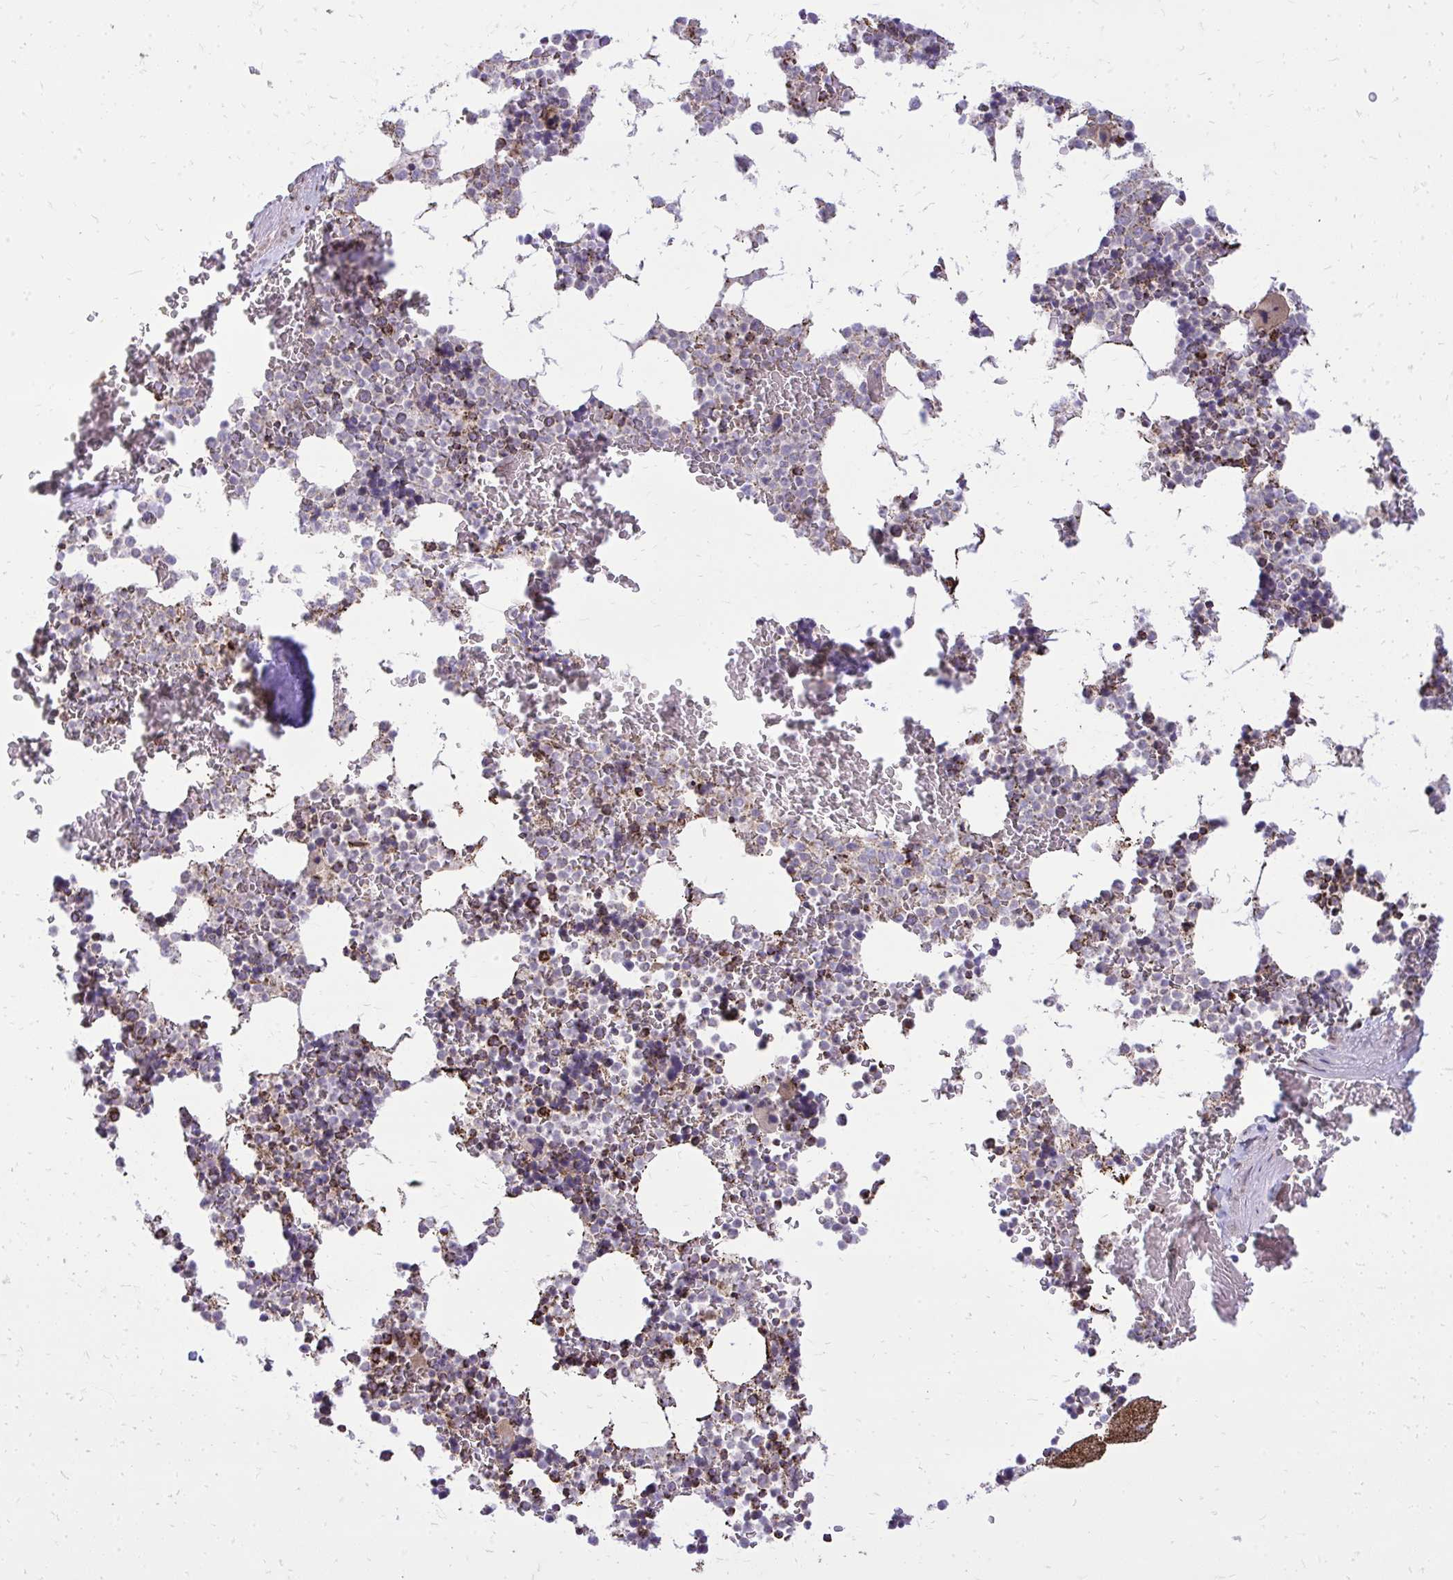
{"staining": {"intensity": "strong", "quantity": "<25%", "location": "cytoplasmic/membranous"}, "tissue": "bone marrow", "cell_type": "Hematopoietic cells", "image_type": "normal", "snomed": [{"axis": "morphology", "description": "Normal tissue, NOS"}, {"axis": "topography", "description": "Bone marrow"}], "caption": "IHC of unremarkable human bone marrow demonstrates medium levels of strong cytoplasmic/membranous positivity in about <25% of hematopoietic cells.", "gene": "SPTBN2", "patient": {"sex": "female", "age": 42}}